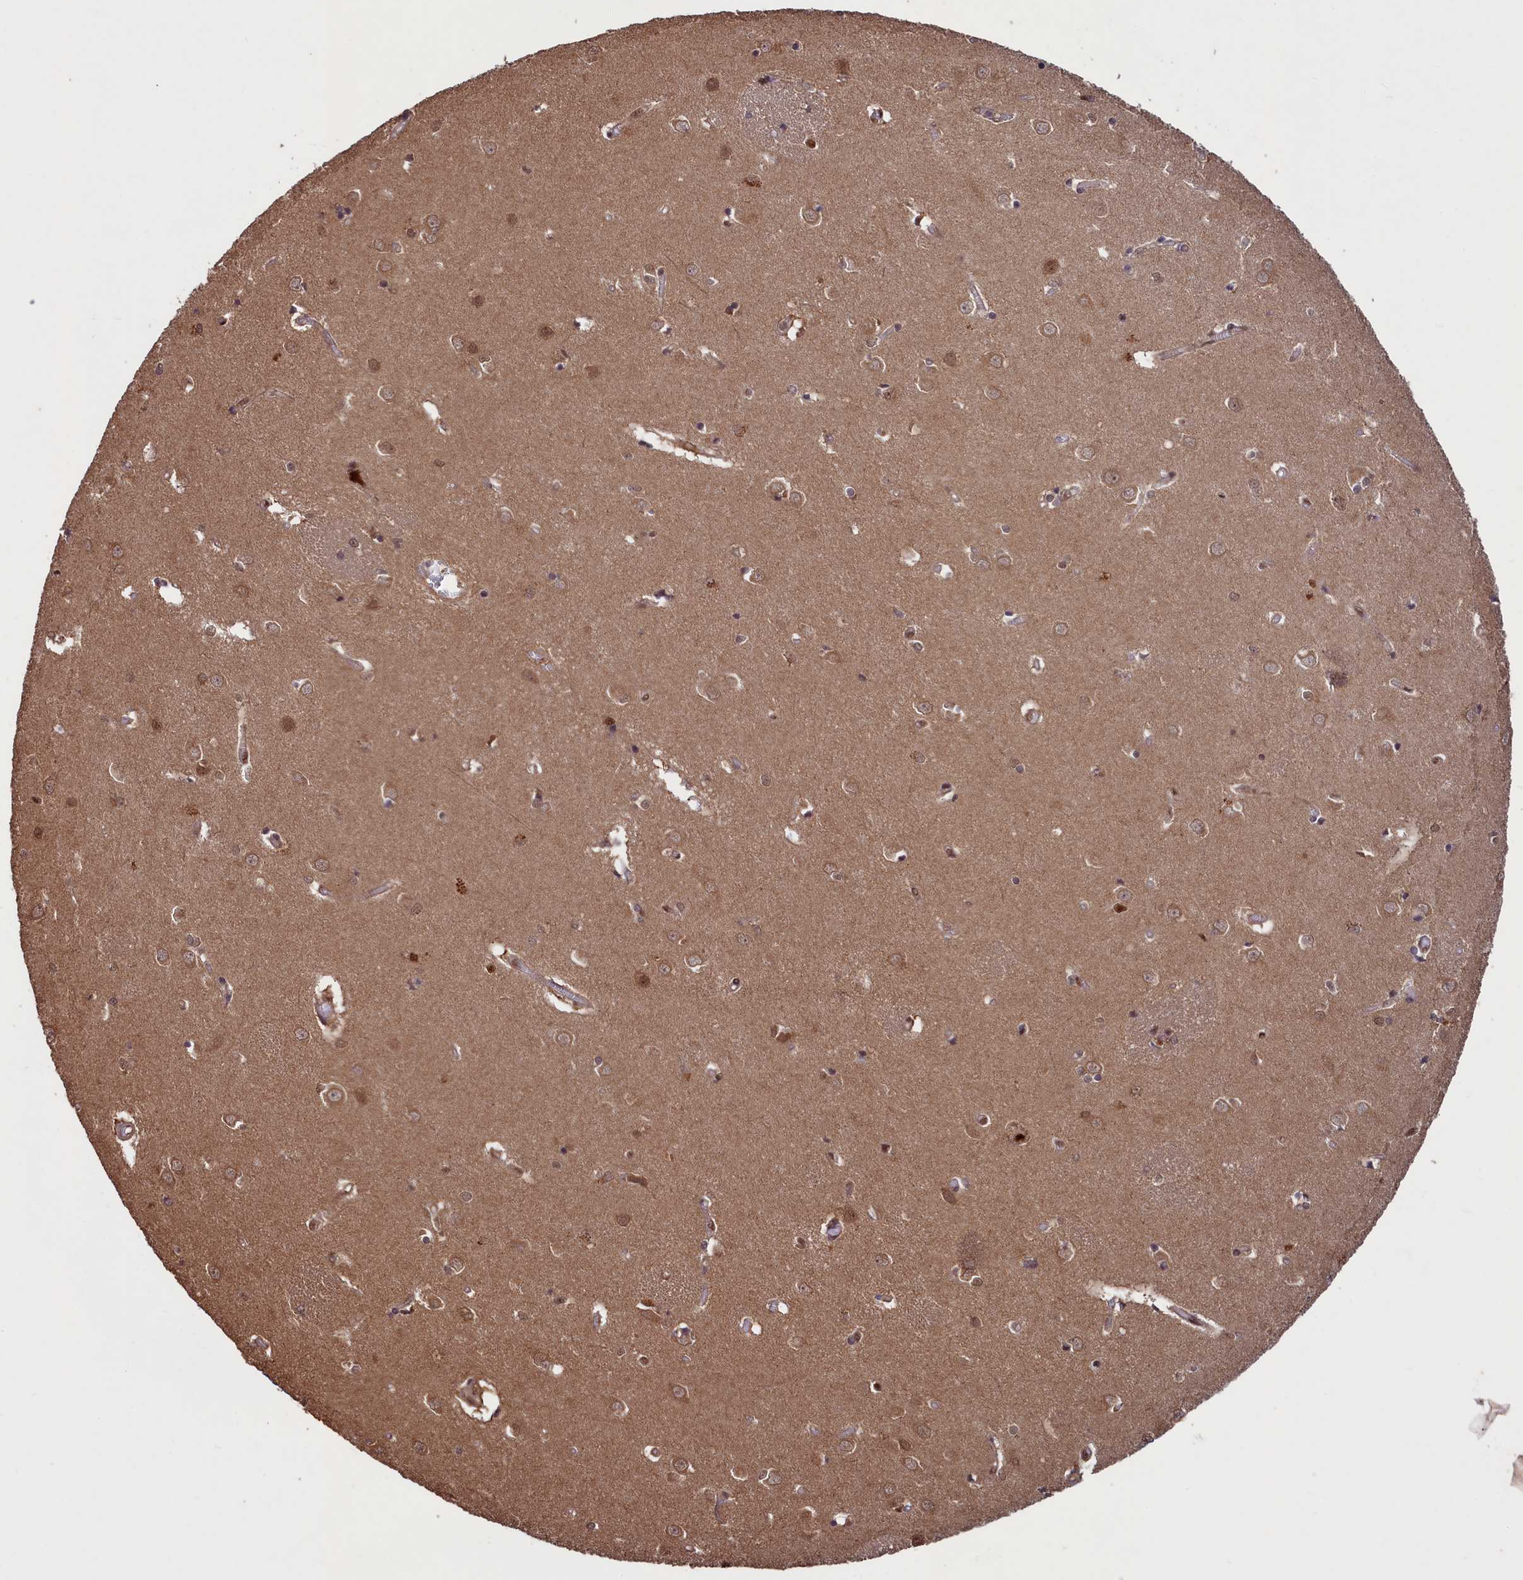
{"staining": {"intensity": "moderate", "quantity": "<25%", "location": "nuclear"}, "tissue": "caudate", "cell_type": "Glial cells", "image_type": "normal", "snomed": [{"axis": "morphology", "description": "Normal tissue, NOS"}, {"axis": "topography", "description": "Lateral ventricle wall"}], "caption": "Brown immunohistochemical staining in unremarkable human caudate reveals moderate nuclear positivity in about <25% of glial cells. Using DAB (brown) and hematoxylin (blue) stains, captured at high magnification using brightfield microscopy.", "gene": "NAE1", "patient": {"sex": "male", "age": 37}}